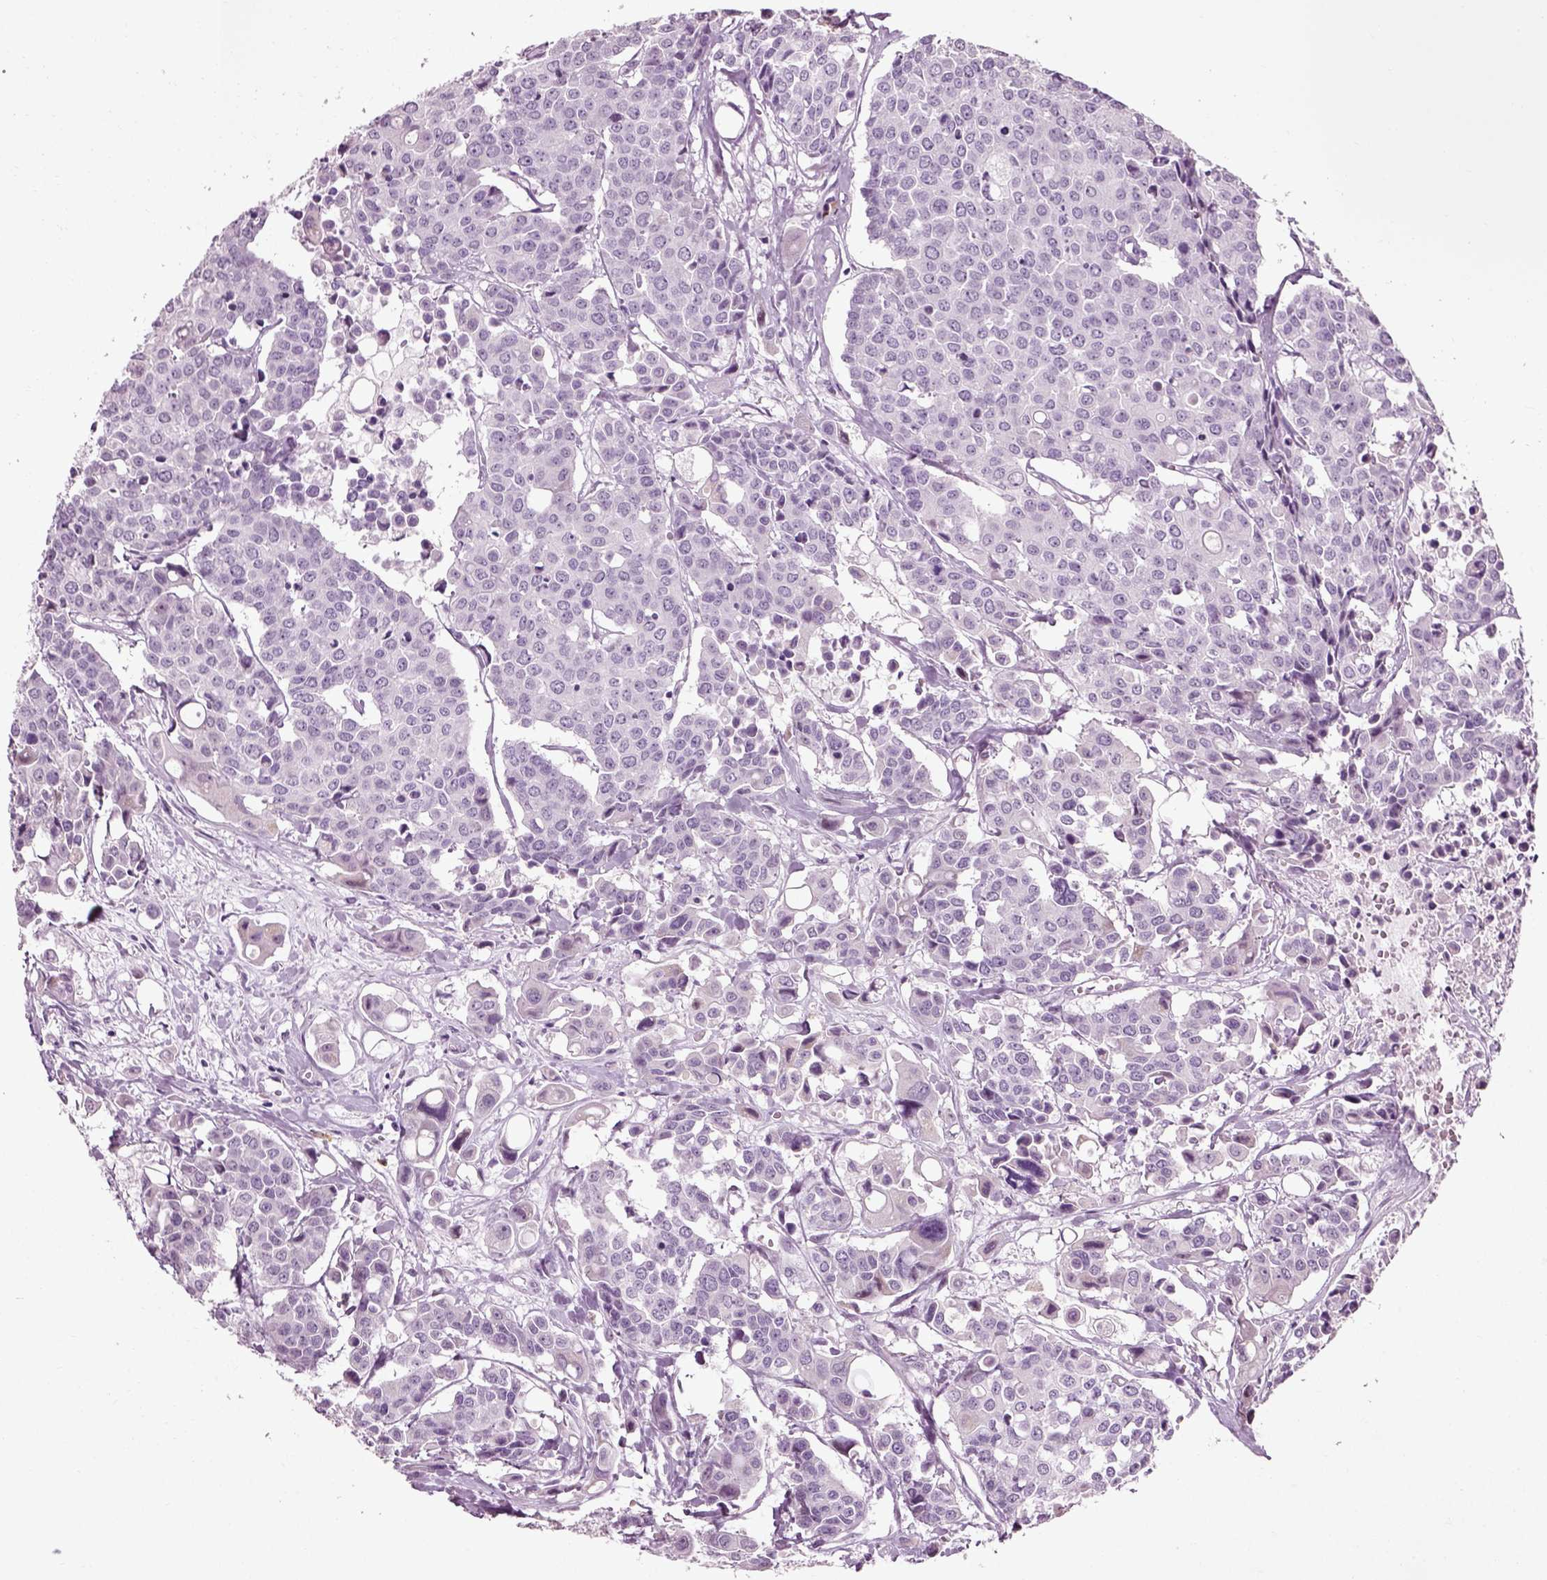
{"staining": {"intensity": "negative", "quantity": "none", "location": "none"}, "tissue": "carcinoid", "cell_type": "Tumor cells", "image_type": "cancer", "snomed": [{"axis": "morphology", "description": "Carcinoid, malignant, NOS"}, {"axis": "topography", "description": "Colon"}], "caption": "This is an IHC photomicrograph of human carcinoid (malignant). There is no staining in tumor cells.", "gene": "SLC26A8", "patient": {"sex": "male", "age": 81}}